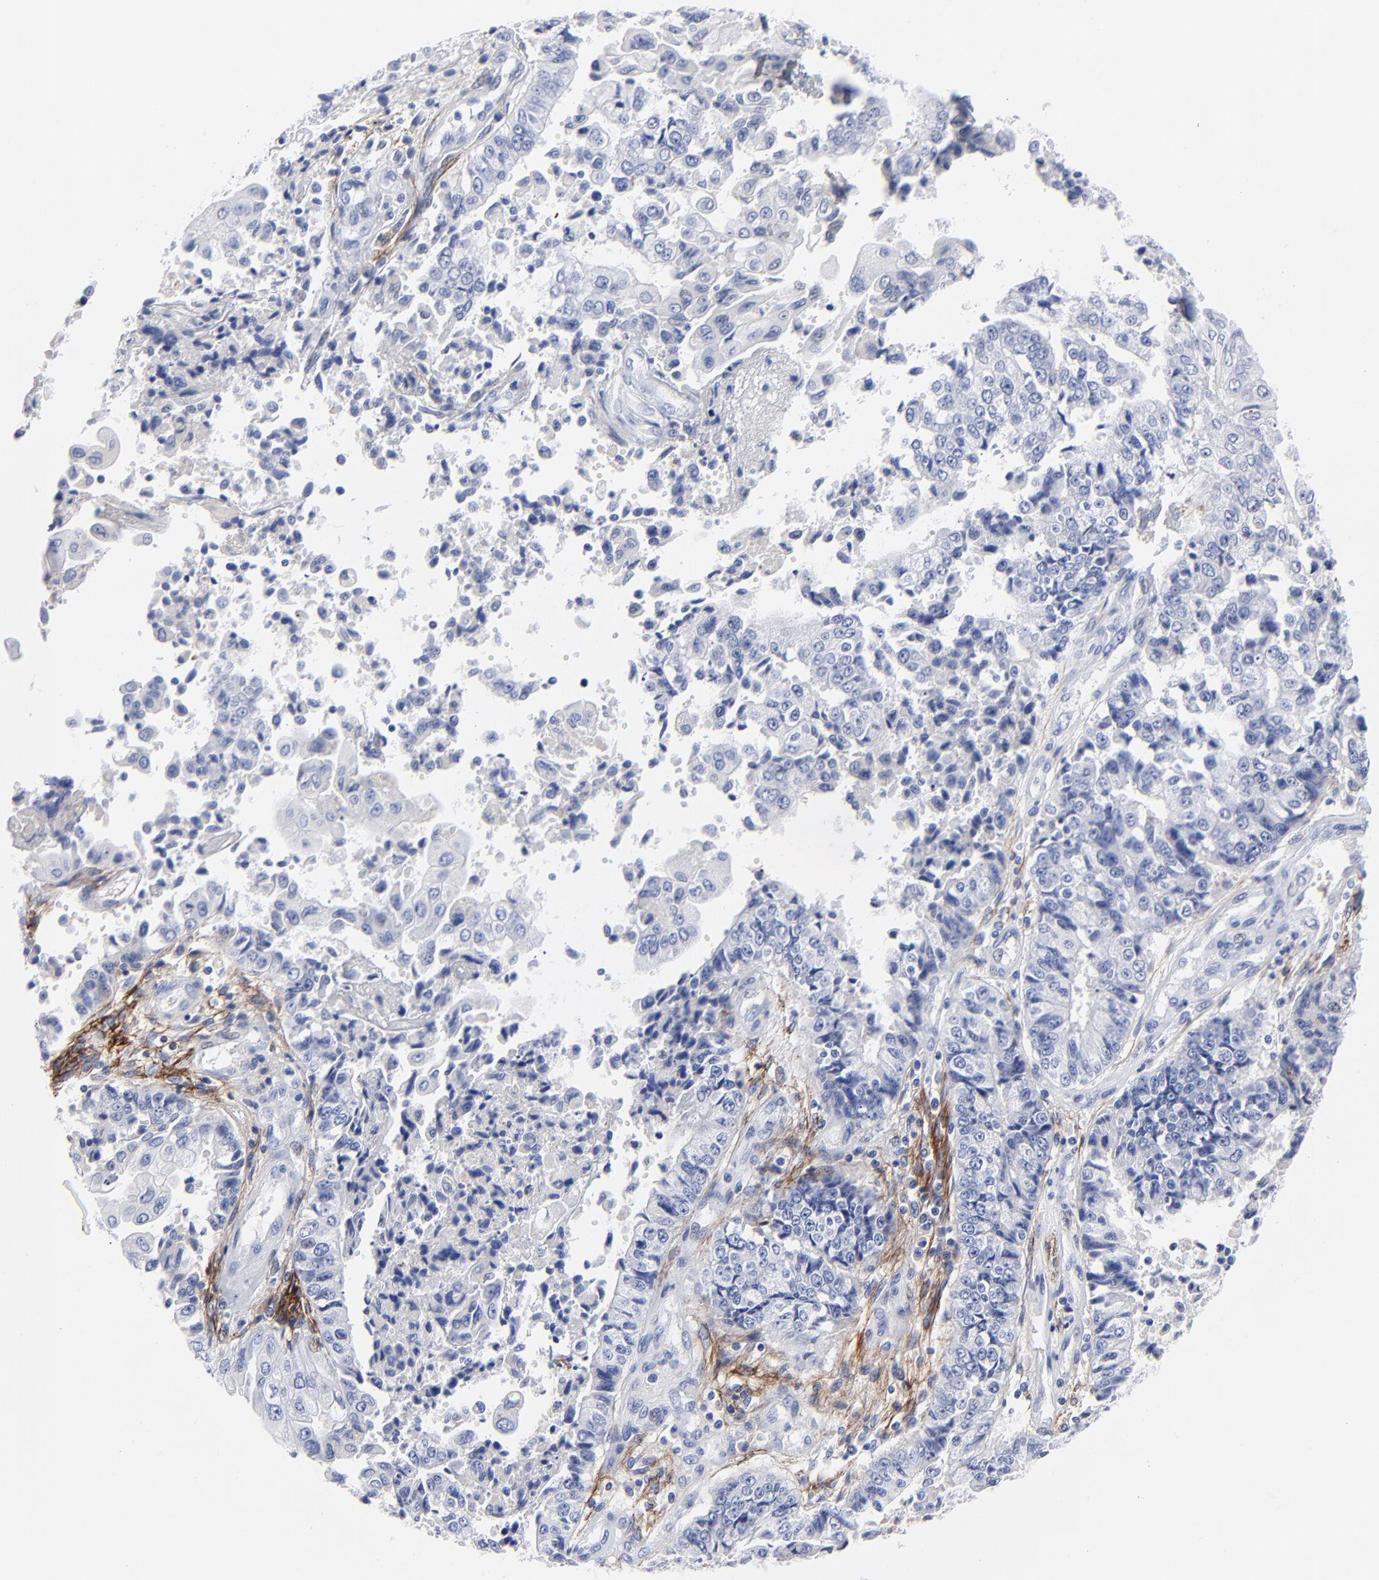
{"staining": {"intensity": "negative", "quantity": "none", "location": "none"}, "tissue": "endometrial cancer", "cell_type": "Tumor cells", "image_type": "cancer", "snomed": [{"axis": "morphology", "description": "Adenocarcinoma, NOS"}, {"axis": "topography", "description": "Endometrium"}], "caption": "Adenocarcinoma (endometrial) stained for a protein using IHC reveals no expression tumor cells.", "gene": "FBLN2", "patient": {"sex": "female", "age": 75}}